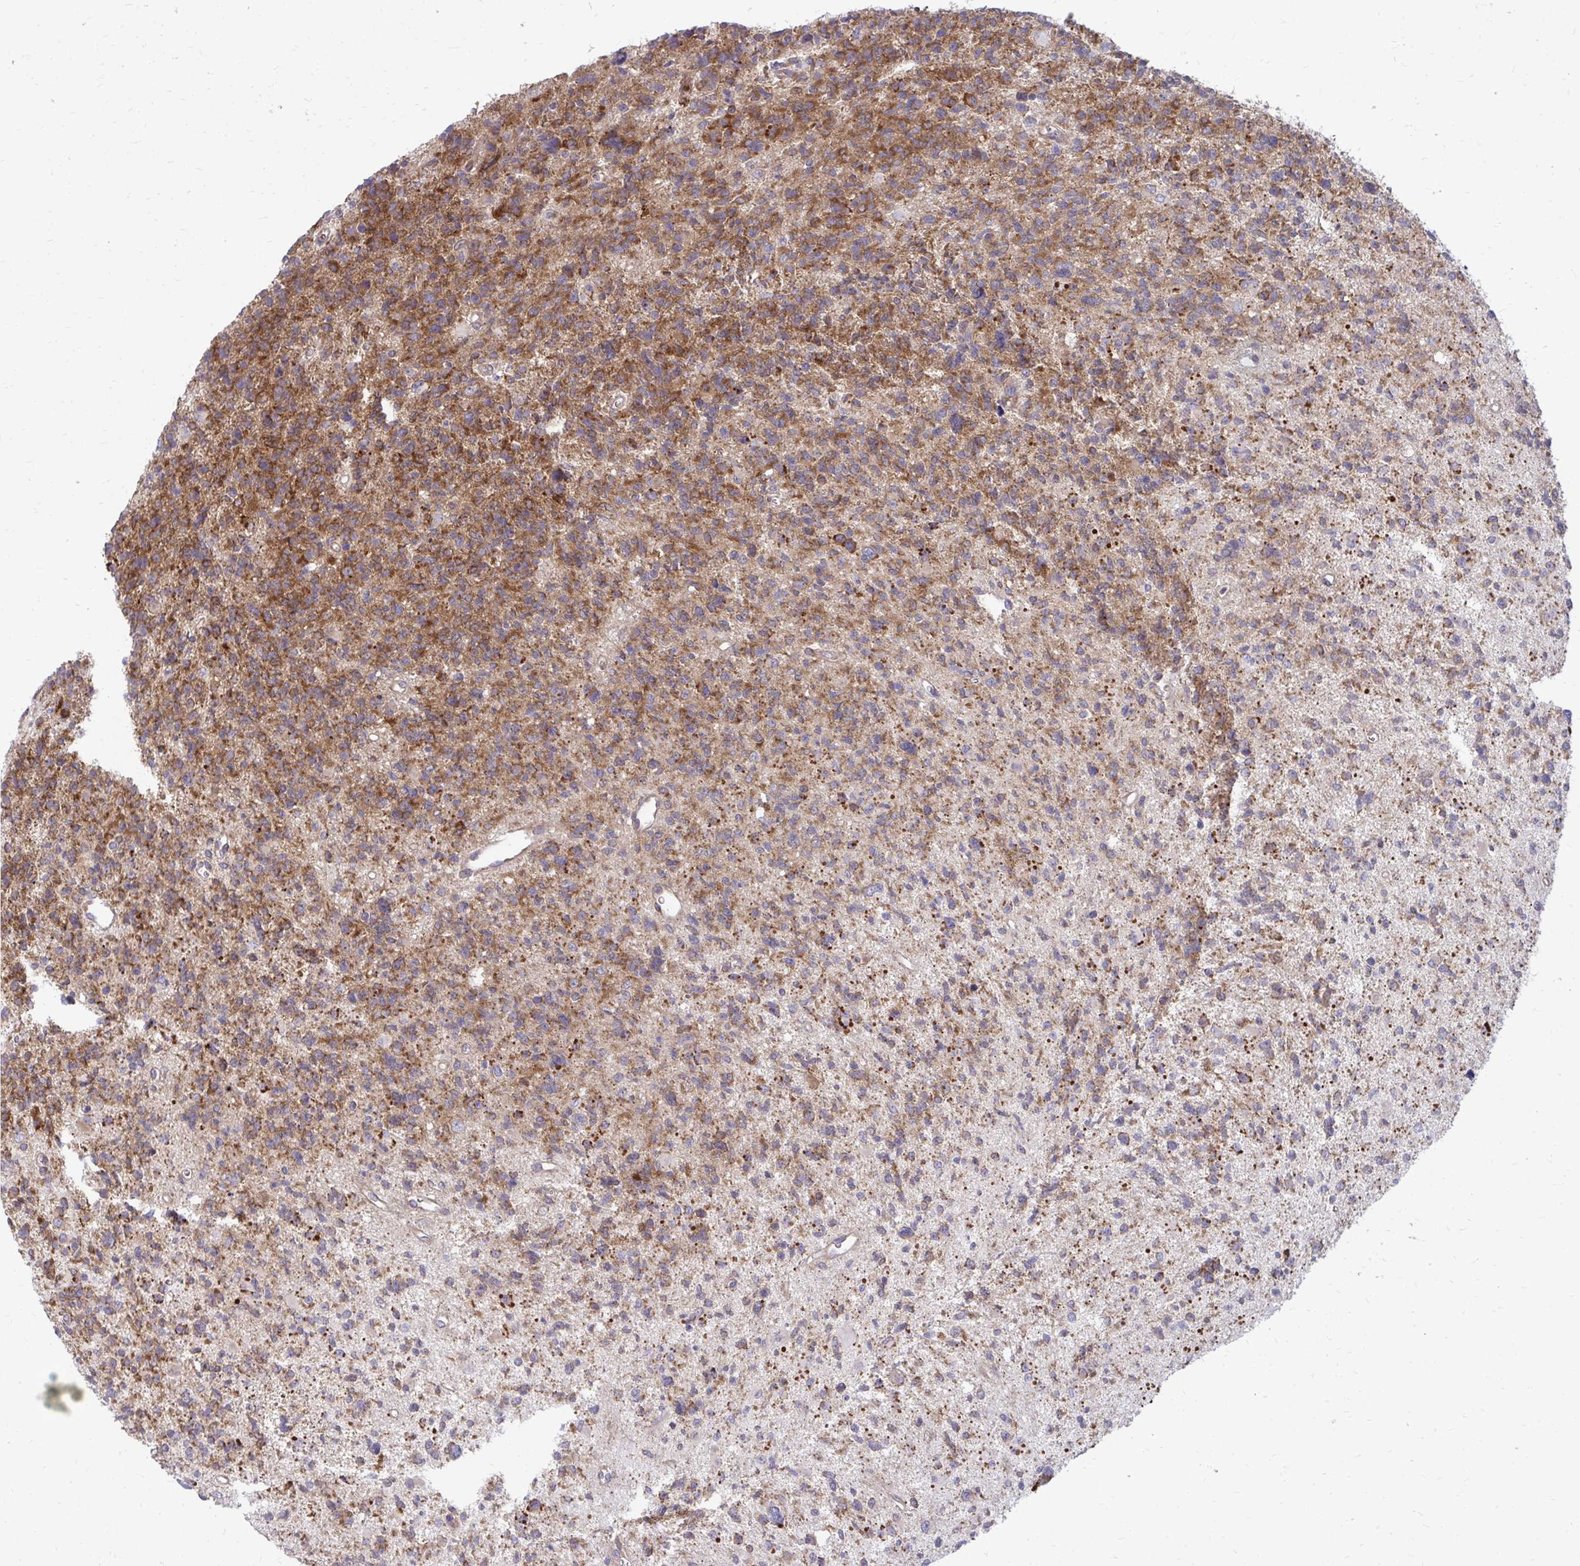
{"staining": {"intensity": "moderate", "quantity": "25%-75%", "location": "cytoplasmic/membranous"}, "tissue": "glioma", "cell_type": "Tumor cells", "image_type": "cancer", "snomed": [{"axis": "morphology", "description": "Glioma, malignant, High grade"}, {"axis": "topography", "description": "Brain"}], "caption": "Brown immunohistochemical staining in glioma shows moderate cytoplasmic/membranous expression in approximately 25%-75% of tumor cells. The staining was performed using DAB, with brown indicating positive protein expression. Nuclei are stained blue with hematoxylin.", "gene": "ASAP1", "patient": {"sex": "male", "age": 29}}